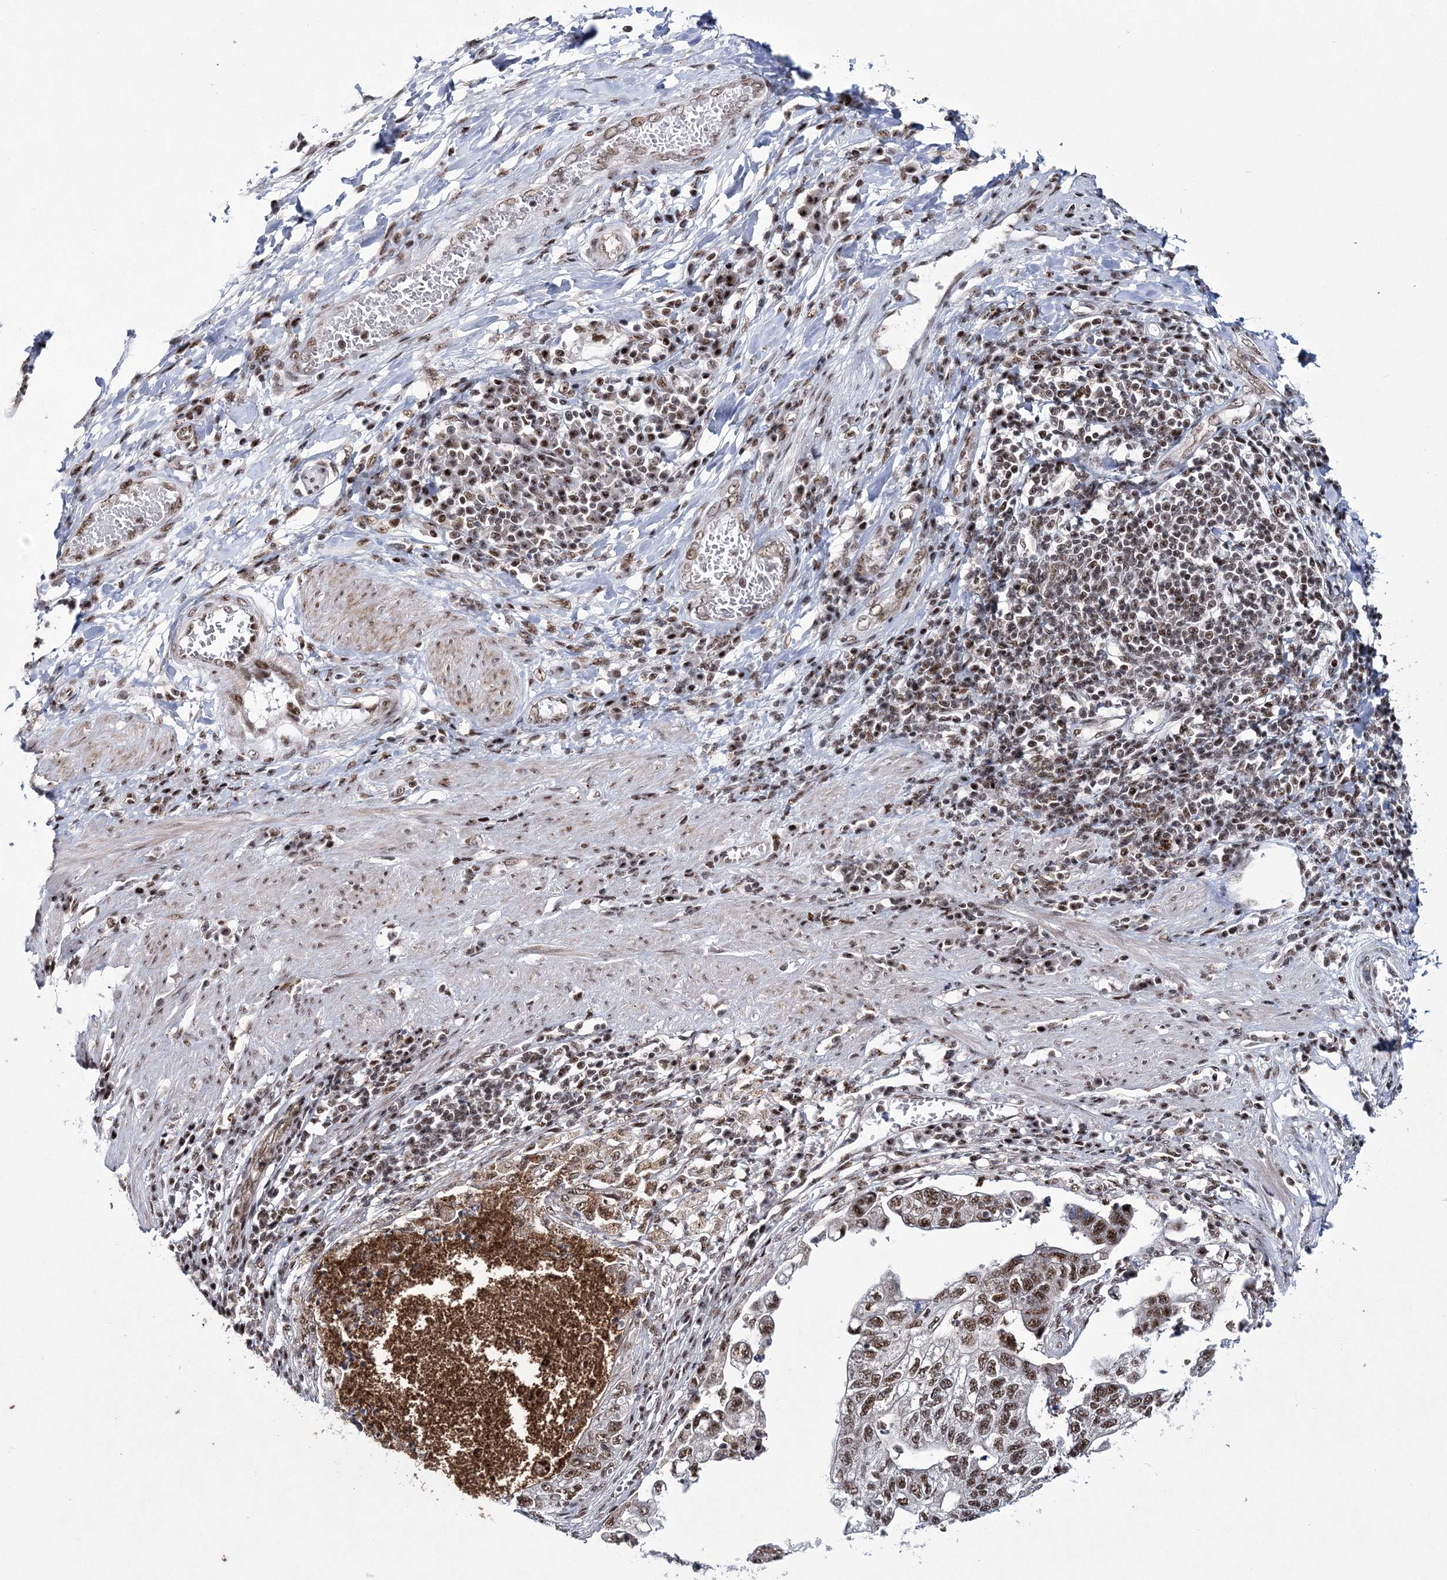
{"staining": {"intensity": "moderate", "quantity": ">75%", "location": "nuclear"}, "tissue": "stomach cancer", "cell_type": "Tumor cells", "image_type": "cancer", "snomed": [{"axis": "morphology", "description": "Adenocarcinoma, NOS"}, {"axis": "topography", "description": "Stomach"}], "caption": "Human stomach adenocarcinoma stained for a protein (brown) demonstrates moderate nuclear positive positivity in about >75% of tumor cells.", "gene": "TATDN2", "patient": {"sex": "male", "age": 59}}